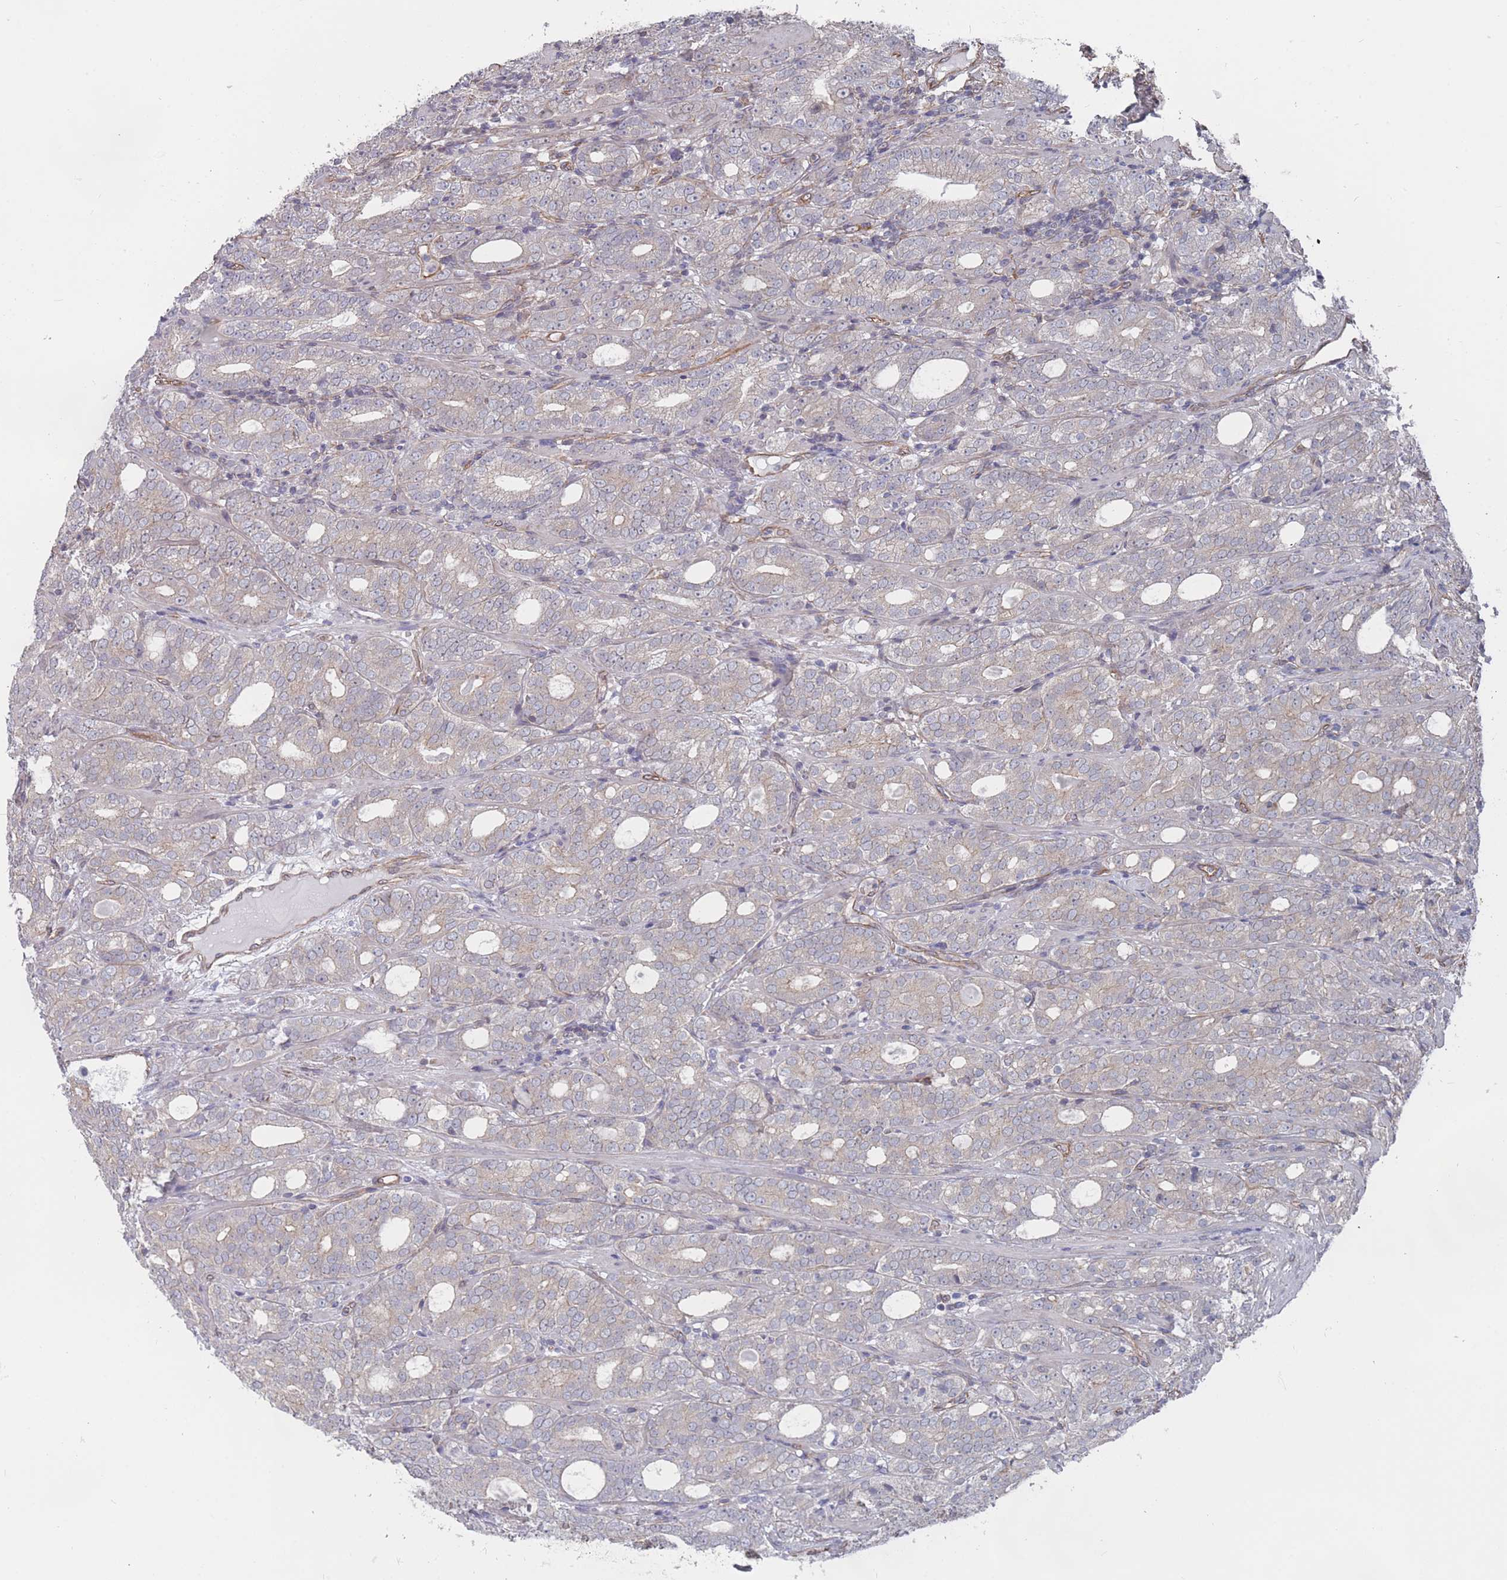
{"staining": {"intensity": "weak", "quantity": "<25%", "location": "cytoplasmic/membranous"}, "tissue": "prostate cancer", "cell_type": "Tumor cells", "image_type": "cancer", "snomed": [{"axis": "morphology", "description": "Adenocarcinoma, High grade"}, {"axis": "topography", "description": "Prostate"}], "caption": "Immunohistochemistry (IHC) micrograph of human prostate adenocarcinoma (high-grade) stained for a protein (brown), which demonstrates no expression in tumor cells. (Immunohistochemistry (IHC), brightfield microscopy, high magnification).", "gene": "SLC1A6", "patient": {"sex": "male", "age": 64}}